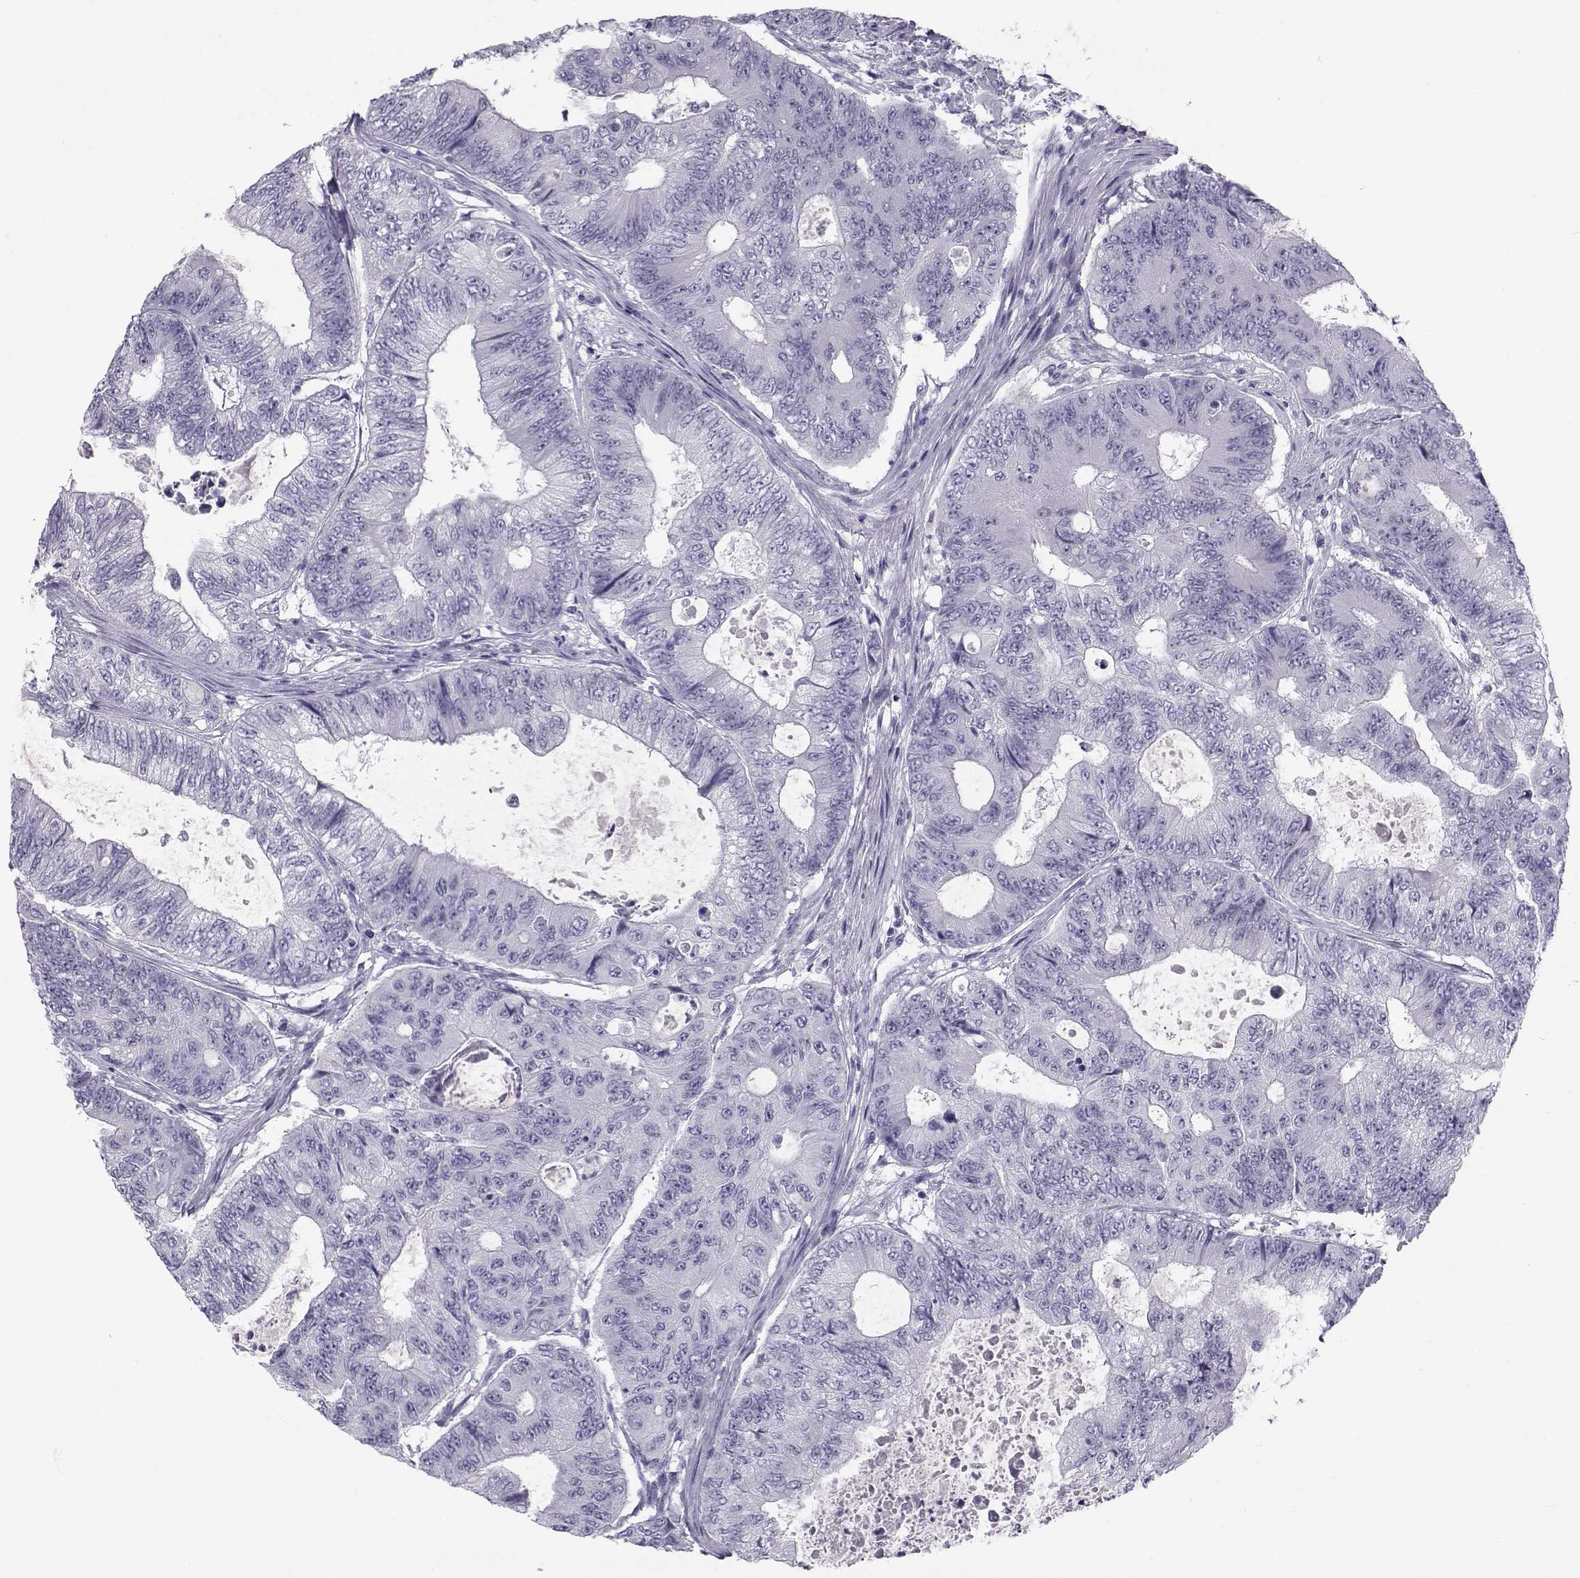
{"staining": {"intensity": "negative", "quantity": "none", "location": "none"}, "tissue": "colorectal cancer", "cell_type": "Tumor cells", "image_type": "cancer", "snomed": [{"axis": "morphology", "description": "Adenocarcinoma, NOS"}, {"axis": "topography", "description": "Colon"}], "caption": "This is an IHC photomicrograph of adenocarcinoma (colorectal). There is no expression in tumor cells.", "gene": "PCSK1N", "patient": {"sex": "female", "age": 48}}